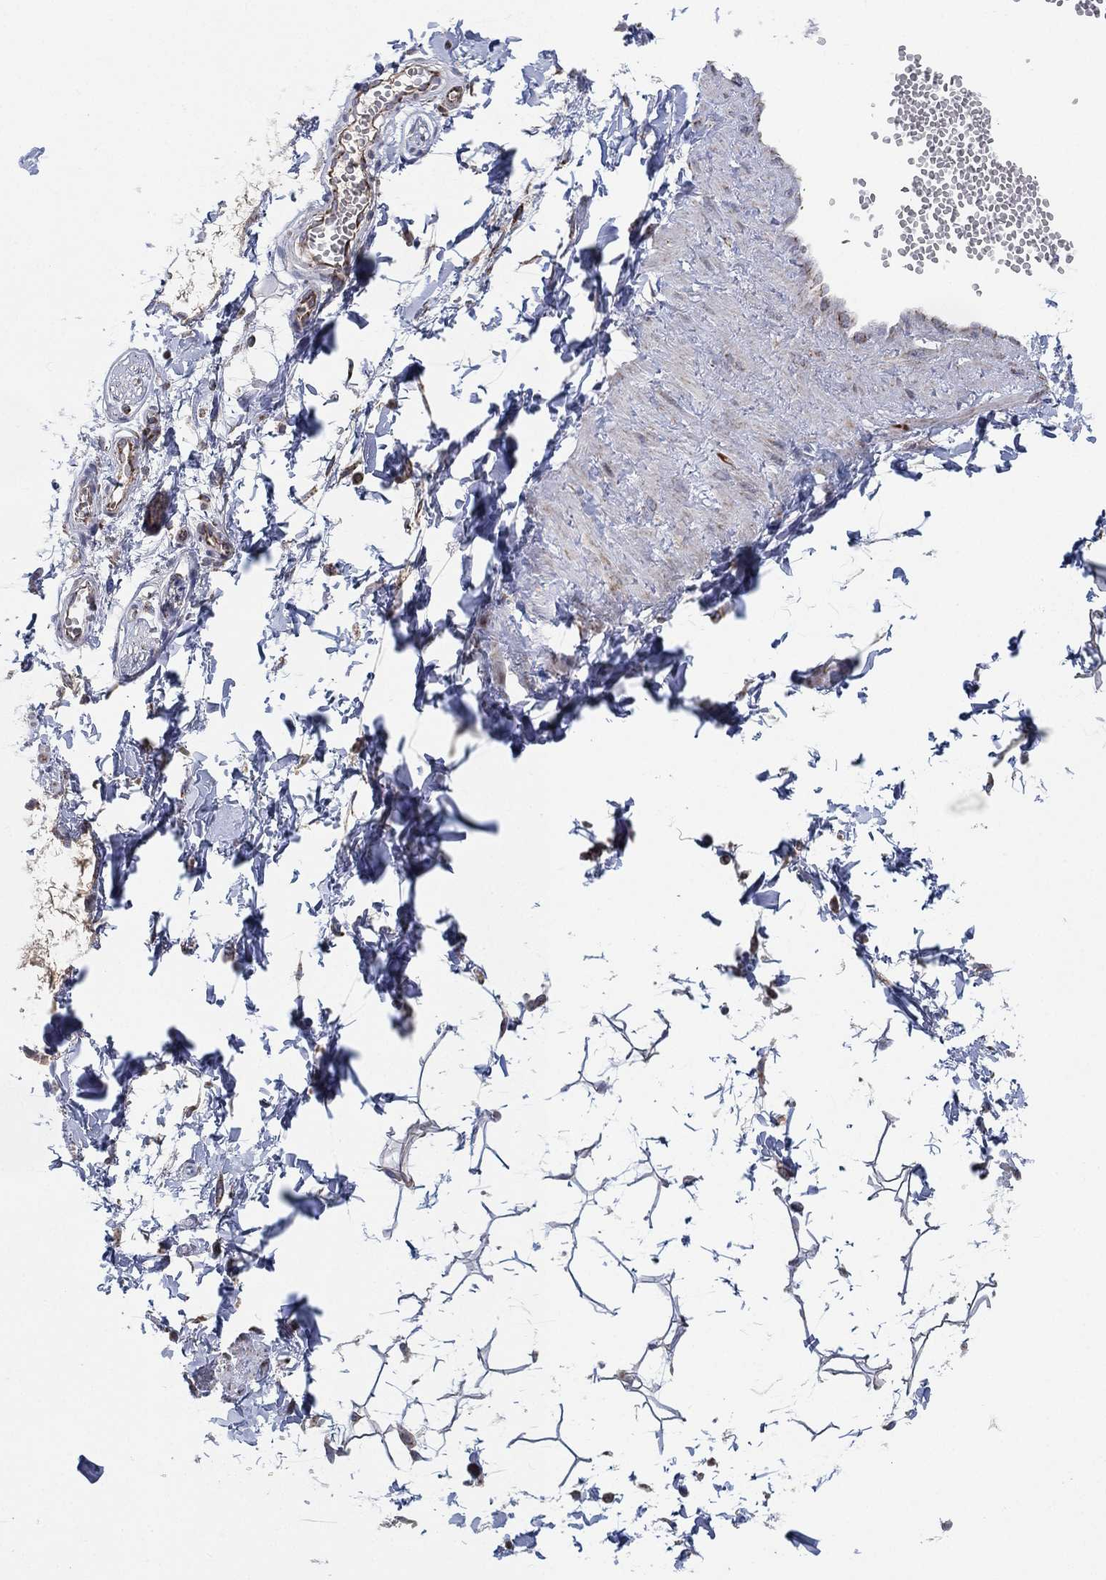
{"staining": {"intensity": "negative", "quantity": "none", "location": "none"}, "tissue": "adipose tissue", "cell_type": "Adipocytes", "image_type": "normal", "snomed": [{"axis": "morphology", "description": "Normal tissue, NOS"}, {"axis": "topography", "description": "Smooth muscle"}, {"axis": "topography", "description": "Peripheral nerve tissue"}], "caption": "Unremarkable adipose tissue was stained to show a protein in brown. There is no significant expression in adipocytes. (DAB immunohistochemistry (IHC) with hematoxylin counter stain).", "gene": "PSMG4", "patient": {"sex": "male", "age": 22}}